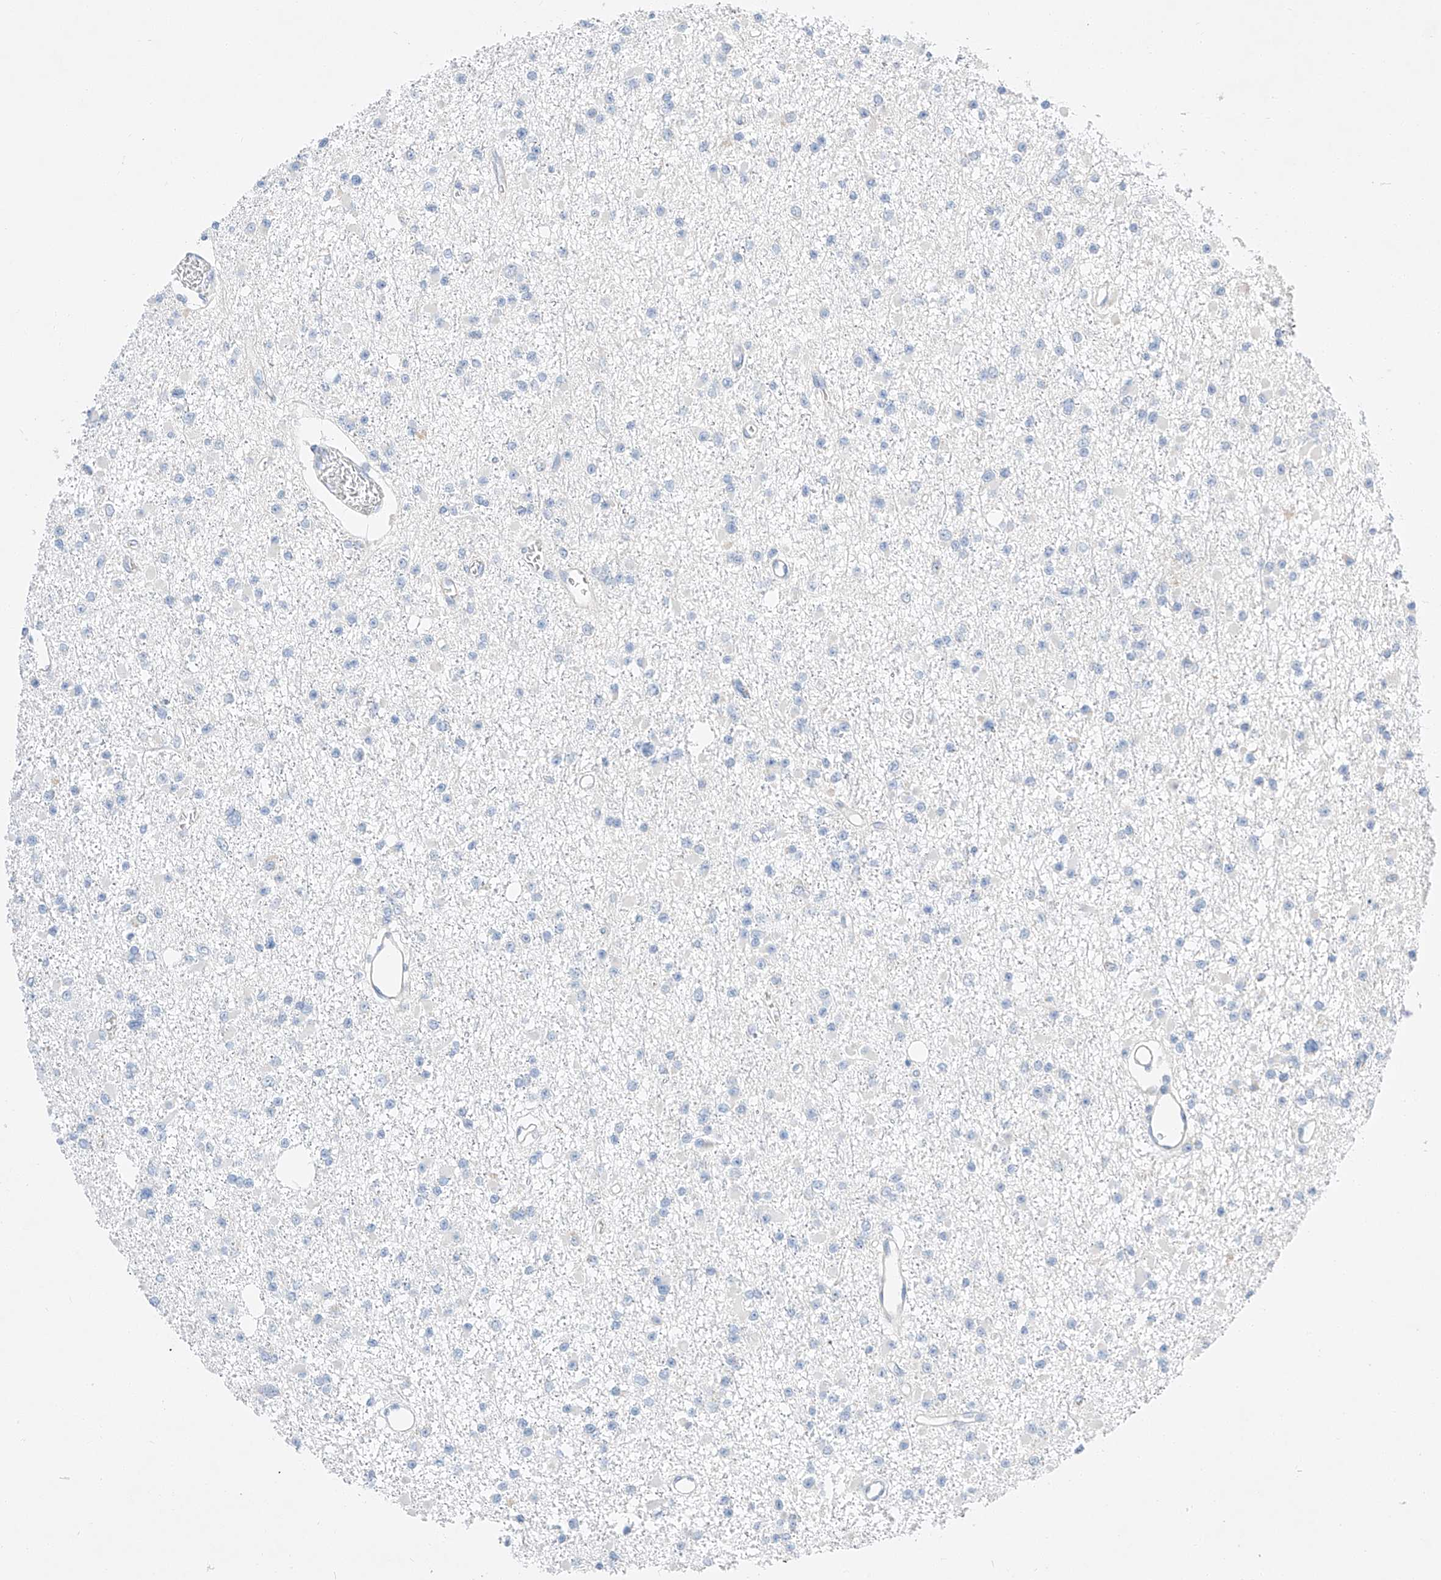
{"staining": {"intensity": "negative", "quantity": "none", "location": "none"}, "tissue": "glioma", "cell_type": "Tumor cells", "image_type": "cancer", "snomed": [{"axis": "morphology", "description": "Glioma, malignant, Low grade"}, {"axis": "topography", "description": "Brain"}], "caption": "Immunohistochemical staining of glioma shows no significant positivity in tumor cells. (DAB (3,3'-diaminobenzidine) immunohistochemistry (IHC), high magnification).", "gene": "RUSC1", "patient": {"sex": "female", "age": 22}}